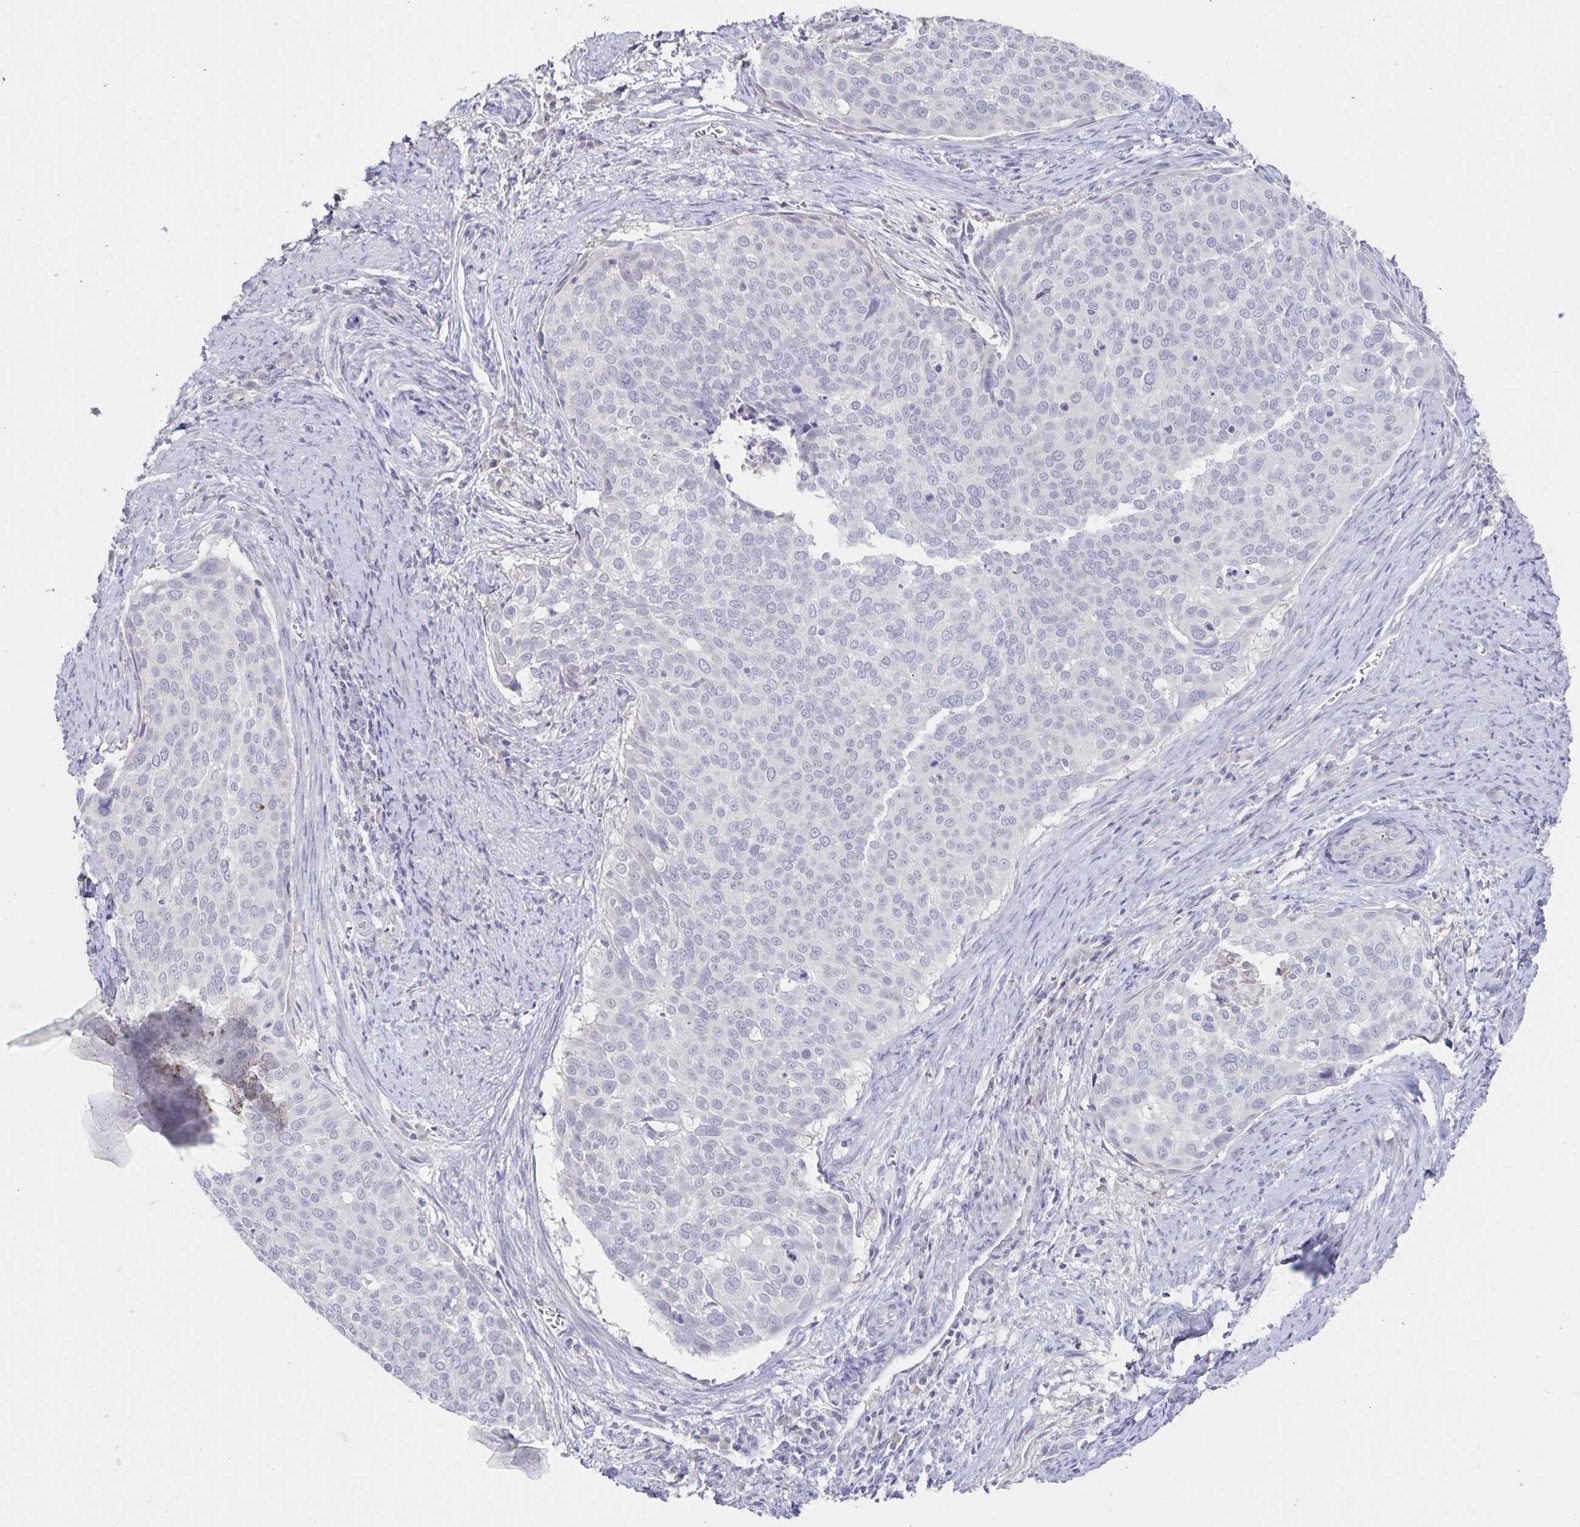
{"staining": {"intensity": "negative", "quantity": "none", "location": "none"}, "tissue": "cervical cancer", "cell_type": "Tumor cells", "image_type": "cancer", "snomed": [{"axis": "morphology", "description": "Squamous cell carcinoma, NOS"}, {"axis": "topography", "description": "Cervix"}], "caption": "IHC photomicrograph of squamous cell carcinoma (cervical) stained for a protein (brown), which reveals no staining in tumor cells.", "gene": "INSL5", "patient": {"sex": "female", "age": 39}}